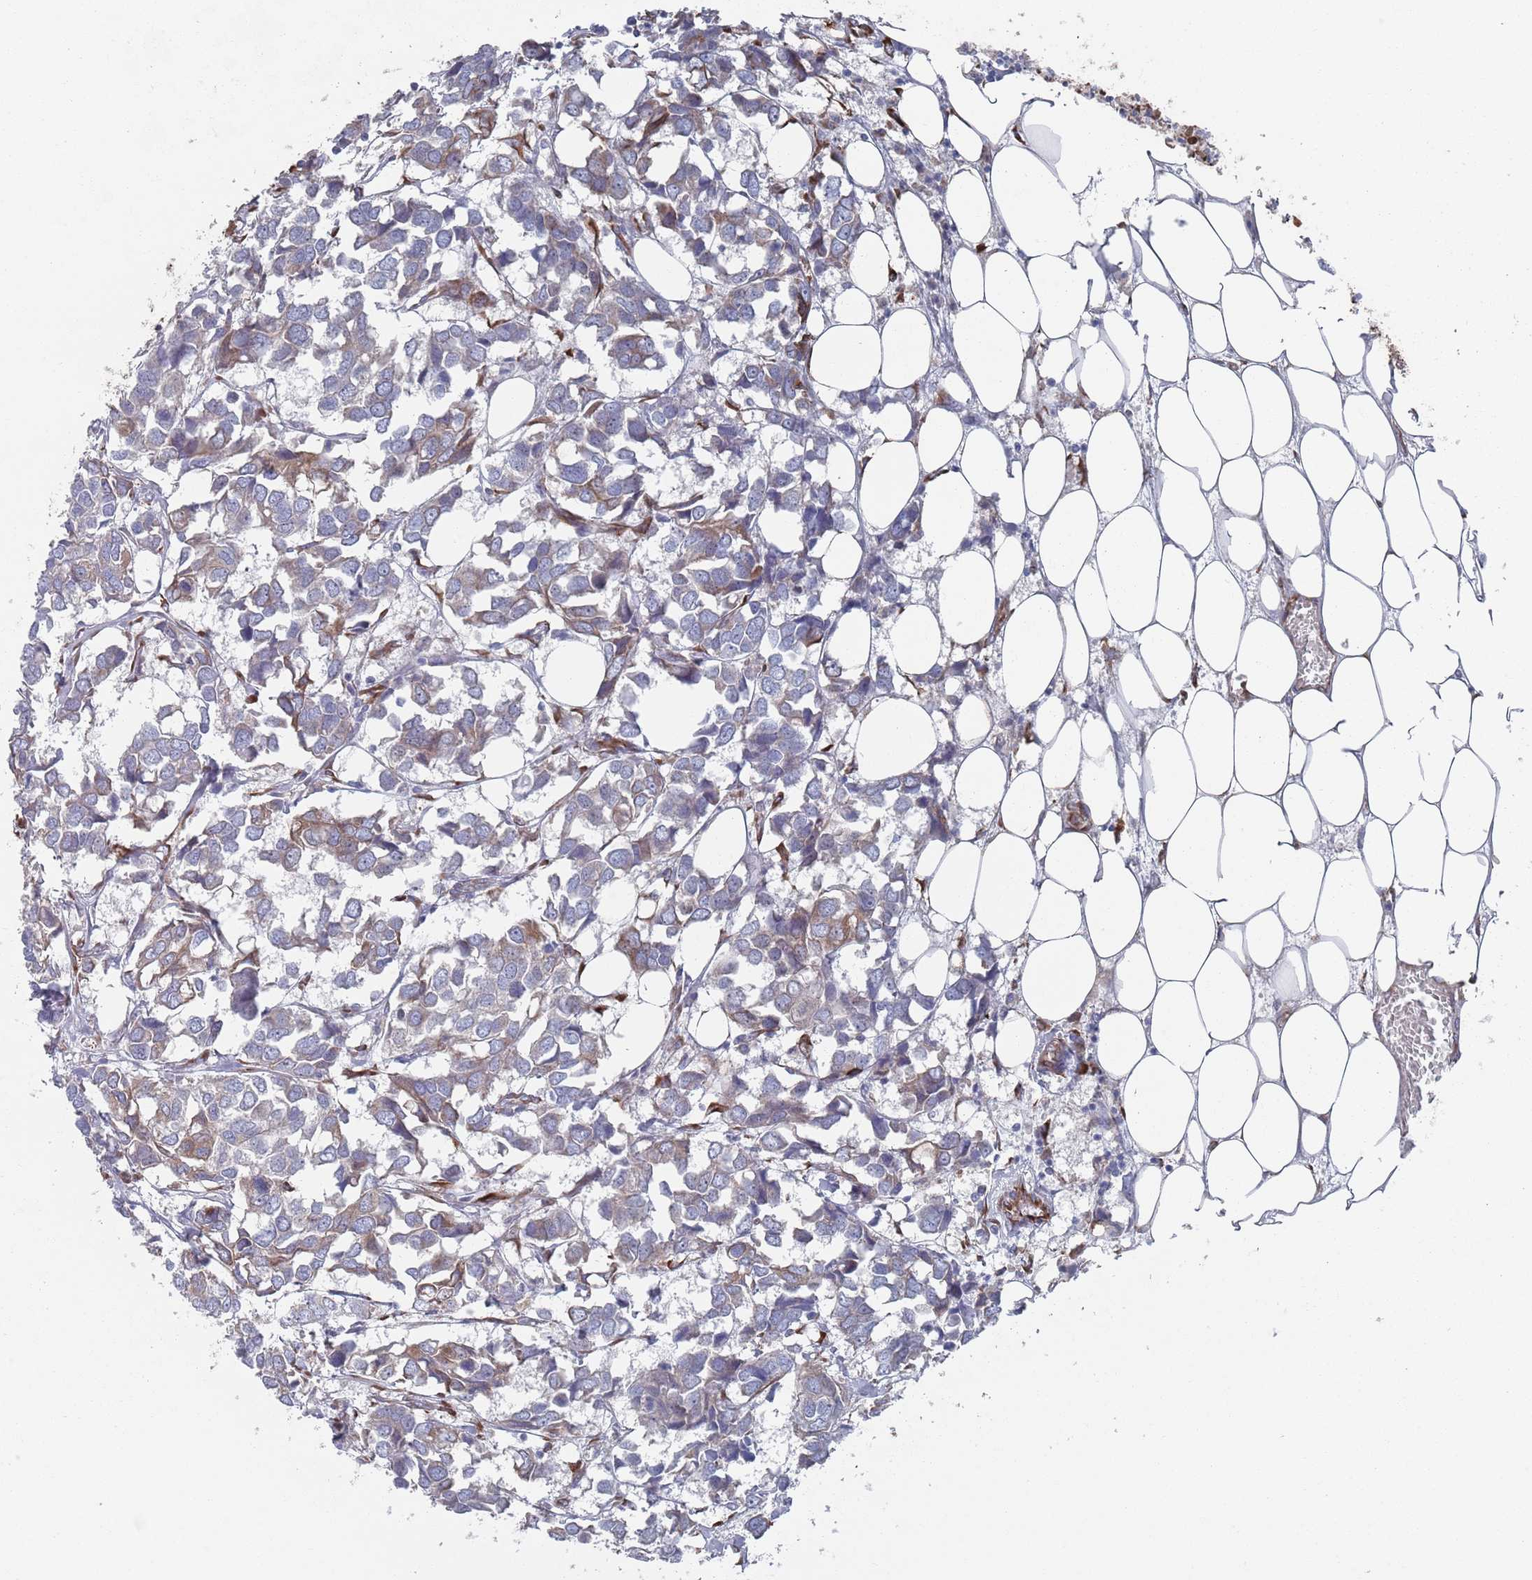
{"staining": {"intensity": "weak", "quantity": "<25%", "location": "cytoplasmic/membranous"}, "tissue": "breast cancer", "cell_type": "Tumor cells", "image_type": "cancer", "snomed": [{"axis": "morphology", "description": "Duct carcinoma"}, {"axis": "topography", "description": "Breast"}], "caption": "Immunohistochemistry histopathology image of neoplastic tissue: human breast intraductal carcinoma stained with DAB (3,3'-diaminobenzidine) reveals no significant protein positivity in tumor cells.", "gene": "CCDC106", "patient": {"sex": "female", "age": 83}}